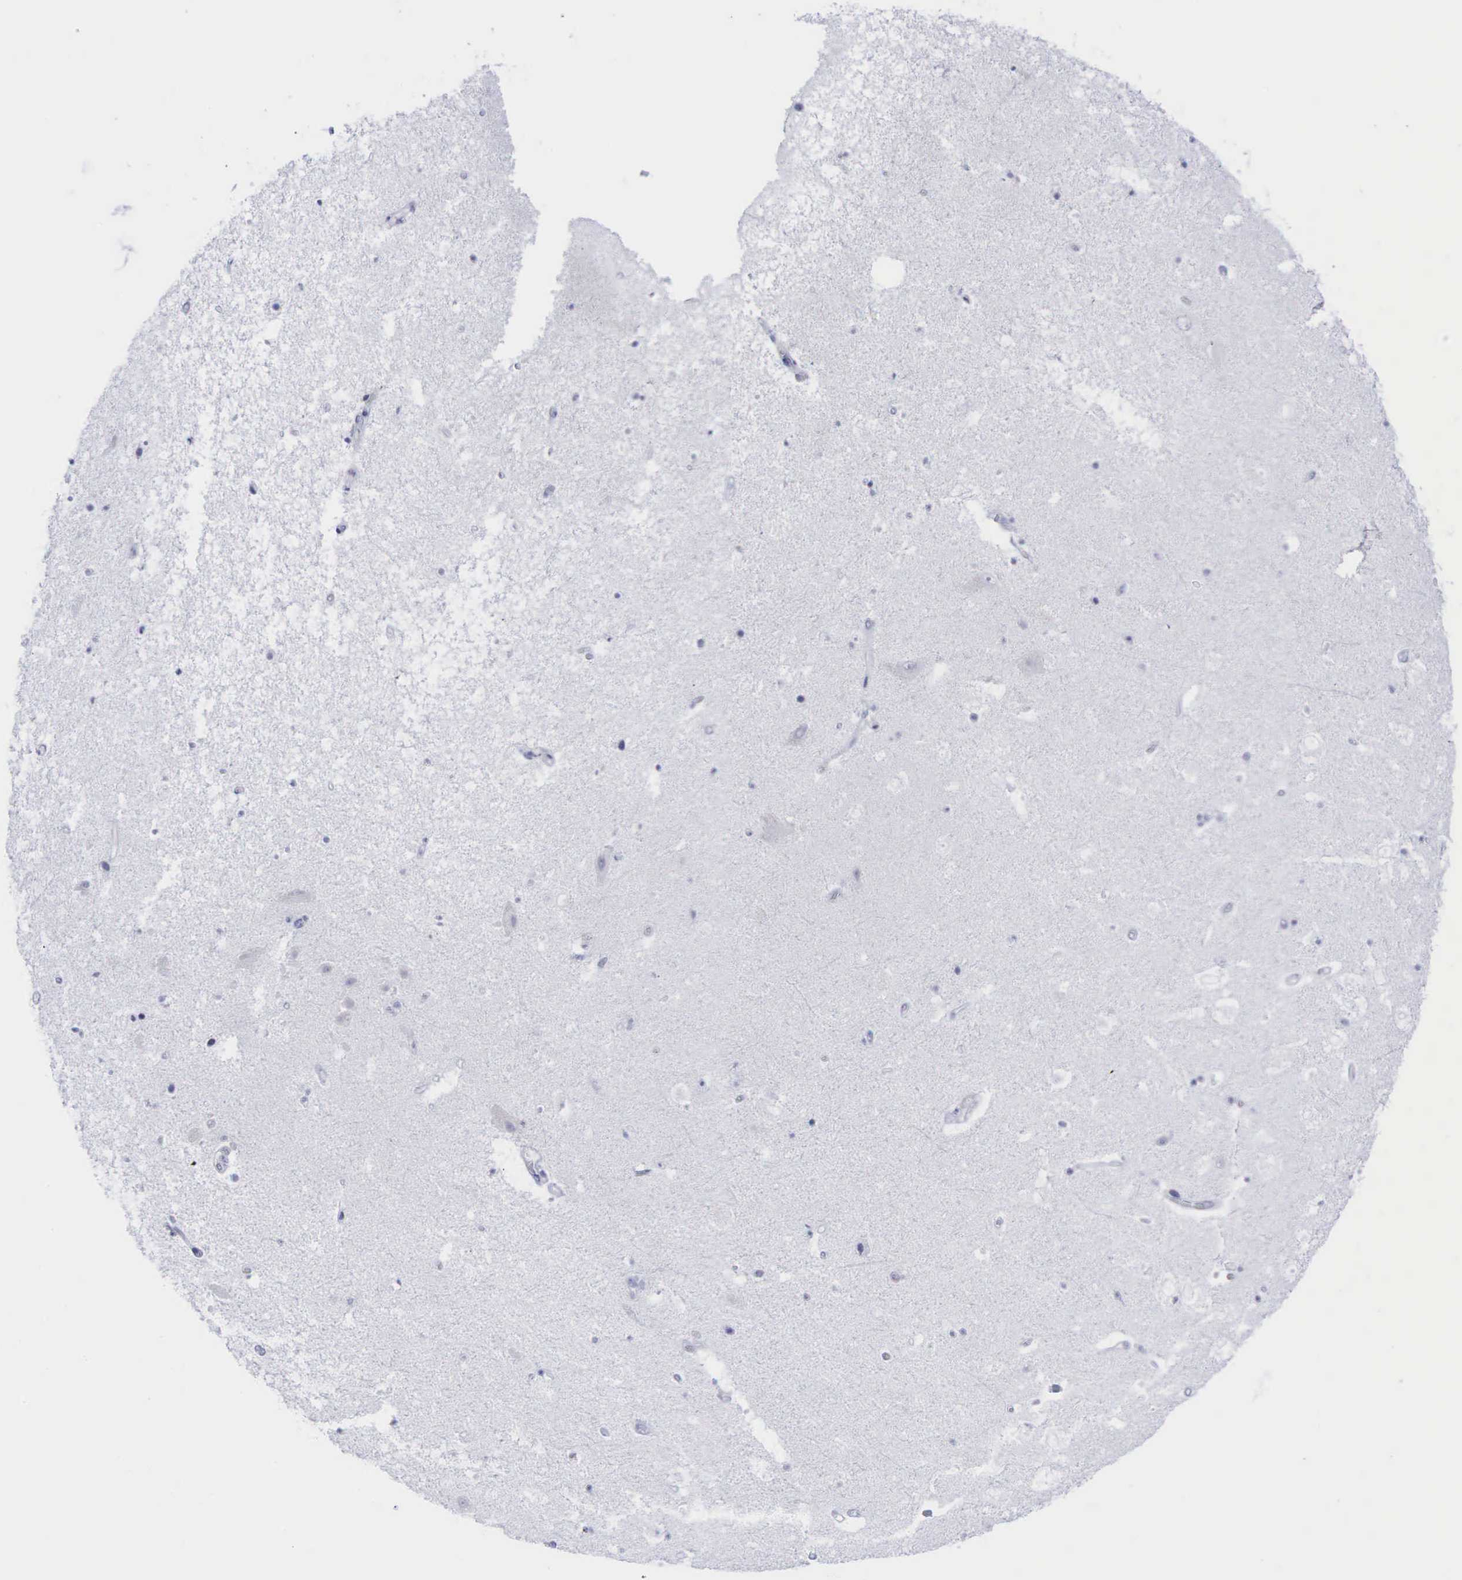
{"staining": {"intensity": "negative", "quantity": "none", "location": "none"}, "tissue": "hippocampus", "cell_type": "Glial cells", "image_type": "normal", "snomed": [{"axis": "morphology", "description": "Normal tissue, NOS"}, {"axis": "topography", "description": "Hippocampus"}], "caption": "An image of hippocampus stained for a protein exhibits no brown staining in glial cells.", "gene": "AR", "patient": {"sex": "male", "age": 45}}